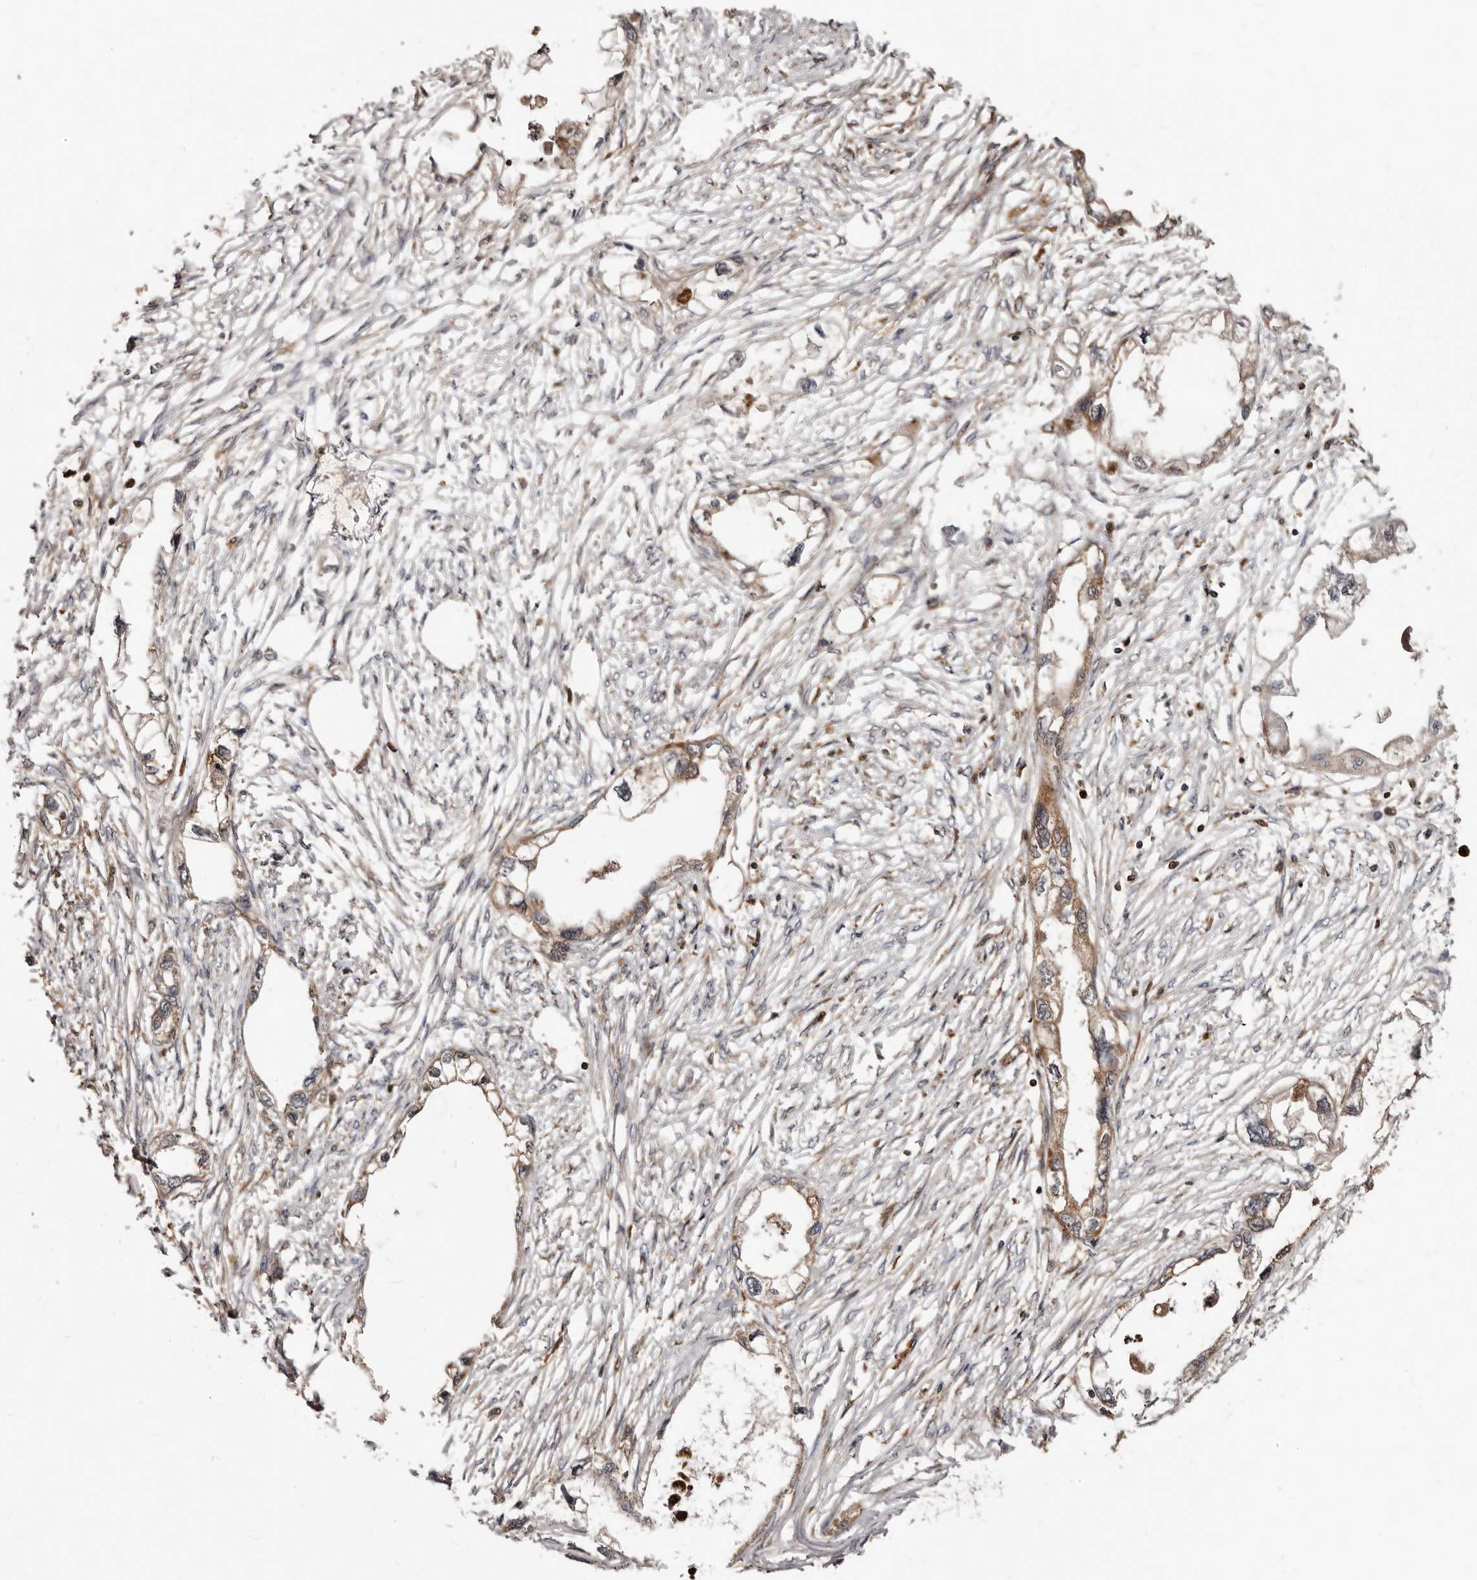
{"staining": {"intensity": "moderate", "quantity": ">75%", "location": "cytoplasmic/membranous"}, "tissue": "endometrial cancer", "cell_type": "Tumor cells", "image_type": "cancer", "snomed": [{"axis": "morphology", "description": "Adenocarcinoma, NOS"}, {"axis": "morphology", "description": "Adenocarcinoma, metastatic, NOS"}, {"axis": "topography", "description": "Adipose tissue"}, {"axis": "topography", "description": "Endometrium"}], "caption": "Endometrial adenocarcinoma tissue displays moderate cytoplasmic/membranous positivity in approximately >75% of tumor cells", "gene": "BAX", "patient": {"sex": "female", "age": 67}}